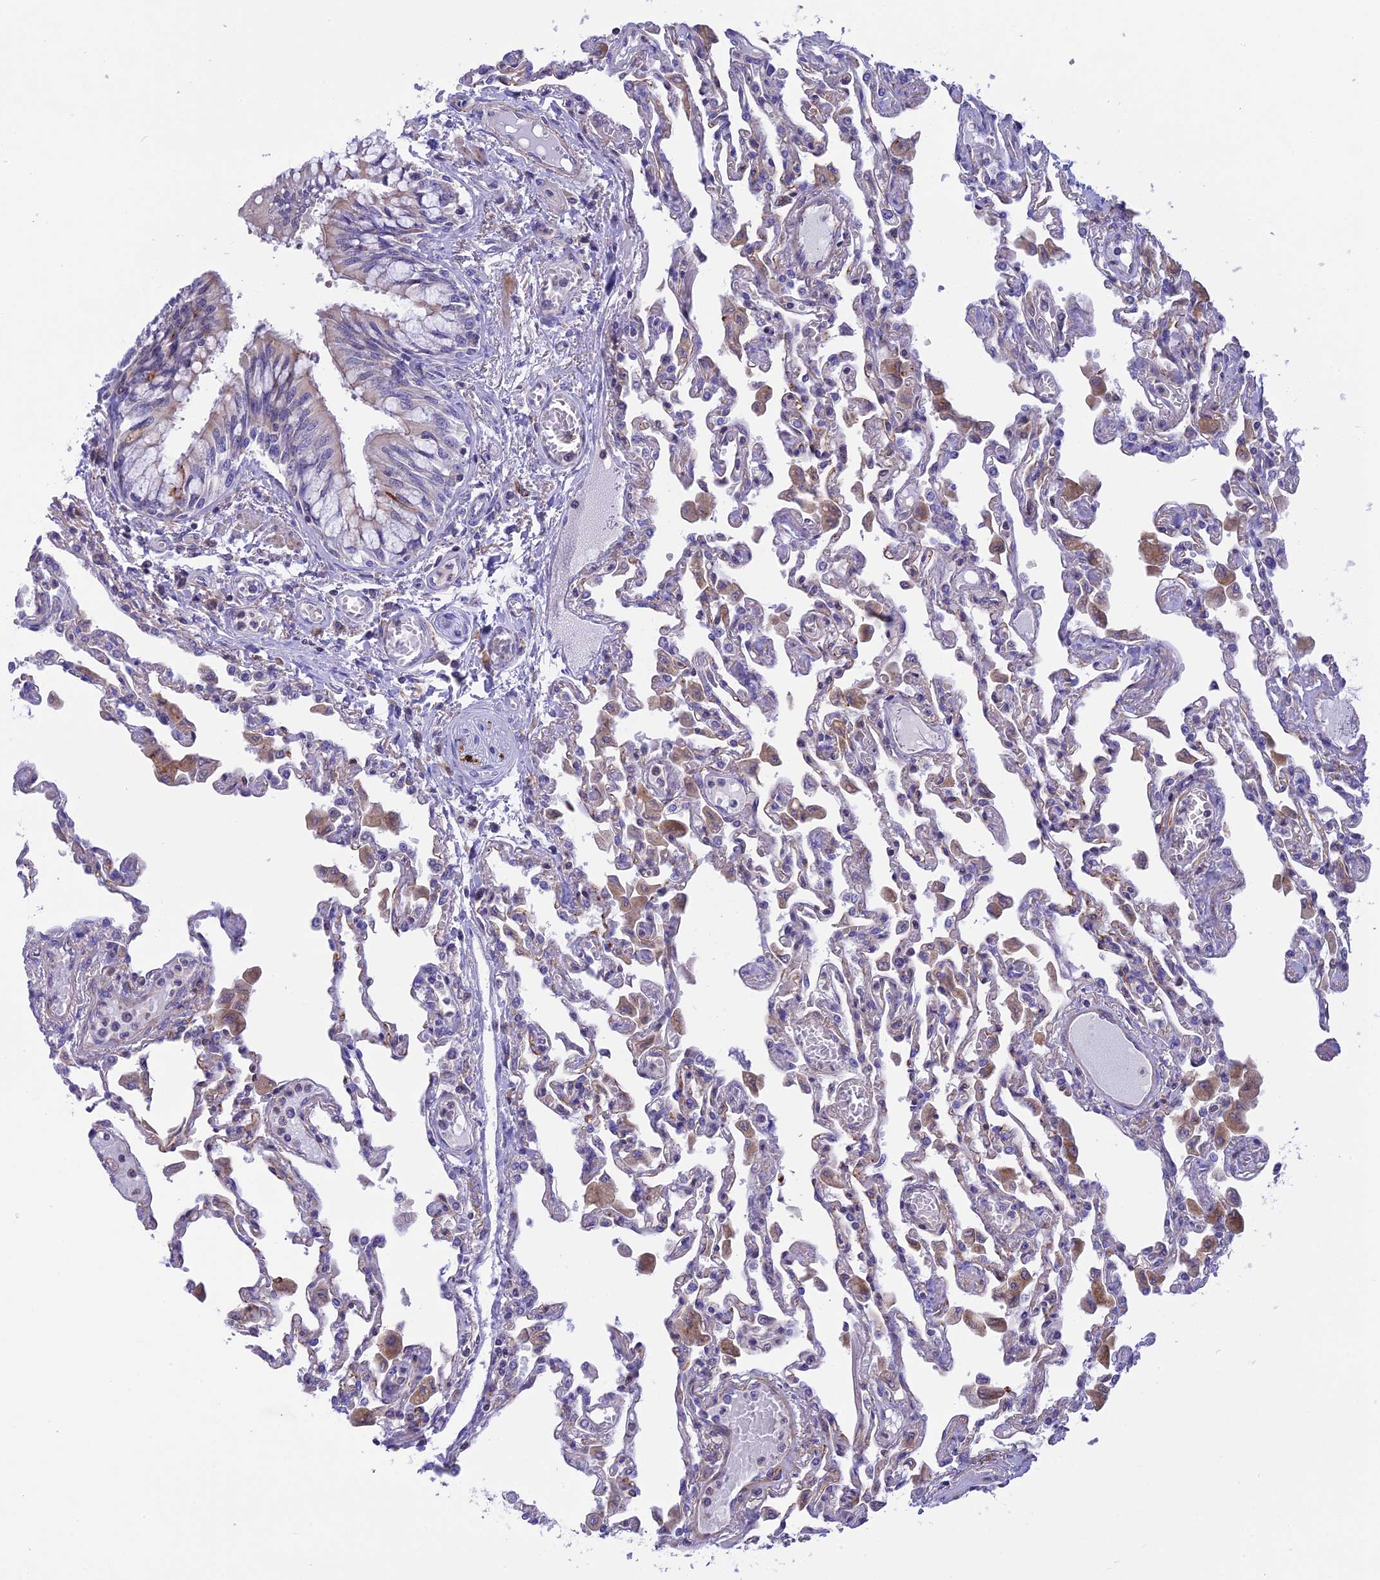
{"staining": {"intensity": "weak", "quantity": "<25%", "location": "cytoplasmic/membranous"}, "tissue": "lung", "cell_type": "Alveolar cells", "image_type": "normal", "snomed": [{"axis": "morphology", "description": "Normal tissue, NOS"}, {"axis": "topography", "description": "Bronchus"}, {"axis": "topography", "description": "Lung"}], "caption": "Immunohistochemistry (IHC) micrograph of normal lung stained for a protein (brown), which displays no expression in alveolar cells.", "gene": "CORO7", "patient": {"sex": "female", "age": 49}}